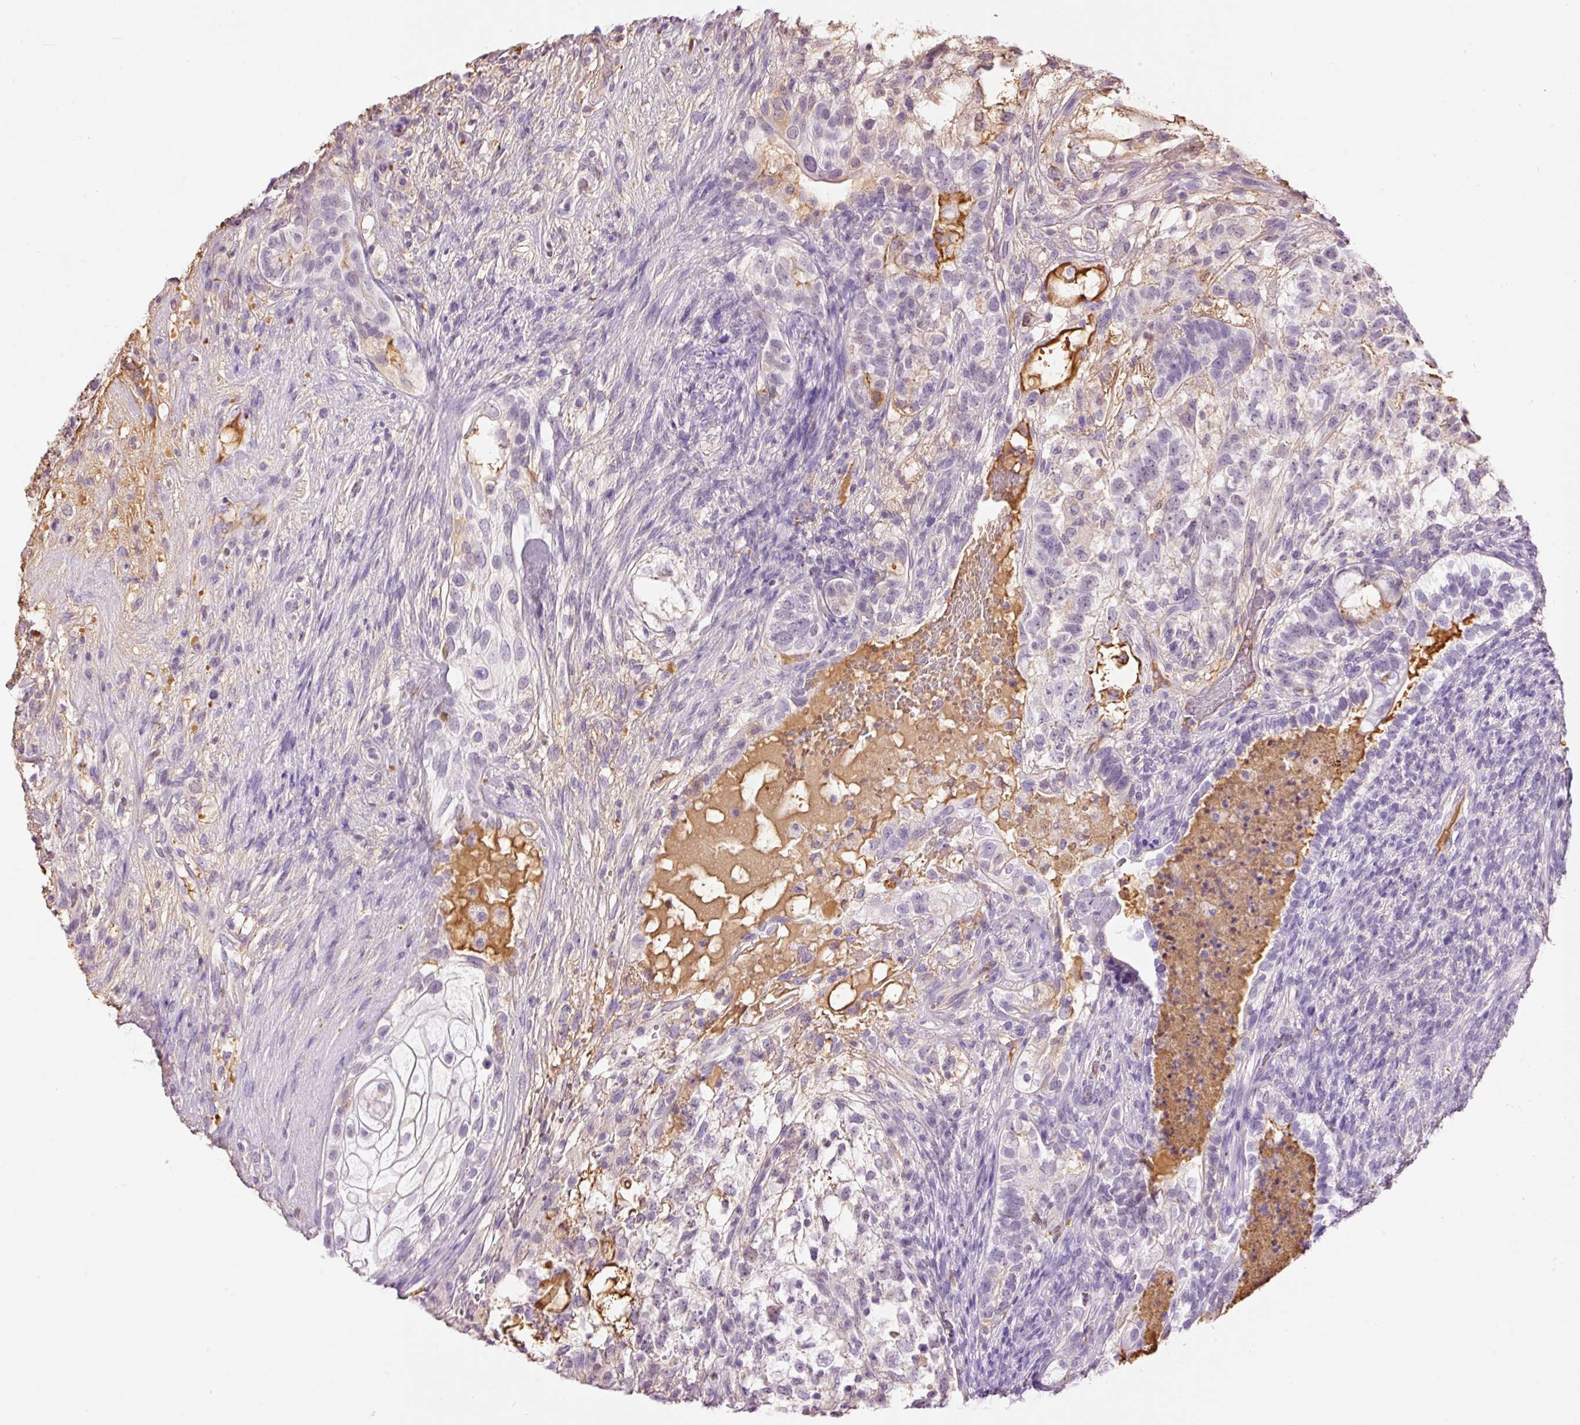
{"staining": {"intensity": "negative", "quantity": "none", "location": "none"}, "tissue": "testis cancer", "cell_type": "Tumor cells", "image_type": "cancer", "snomed": [{"axis": "morphology", "description": "Seminoma, NOS"}, {"axis": "morphology", "description": "Carcinoma, Embryonal, NOS"}, {"axis": "topography", "description": "Testis"}], "caption": "High magnification brightfield microscopy of testis cancer (embryonal carcinoma) stained with DAB (3,3'-diaminobenzidine) (brown) and counterstained with hematoxylin (blue): tumor cells show no significant positivity.", "gene": "PRPF38B", "patient": {"sex": "male", "age": 41}}